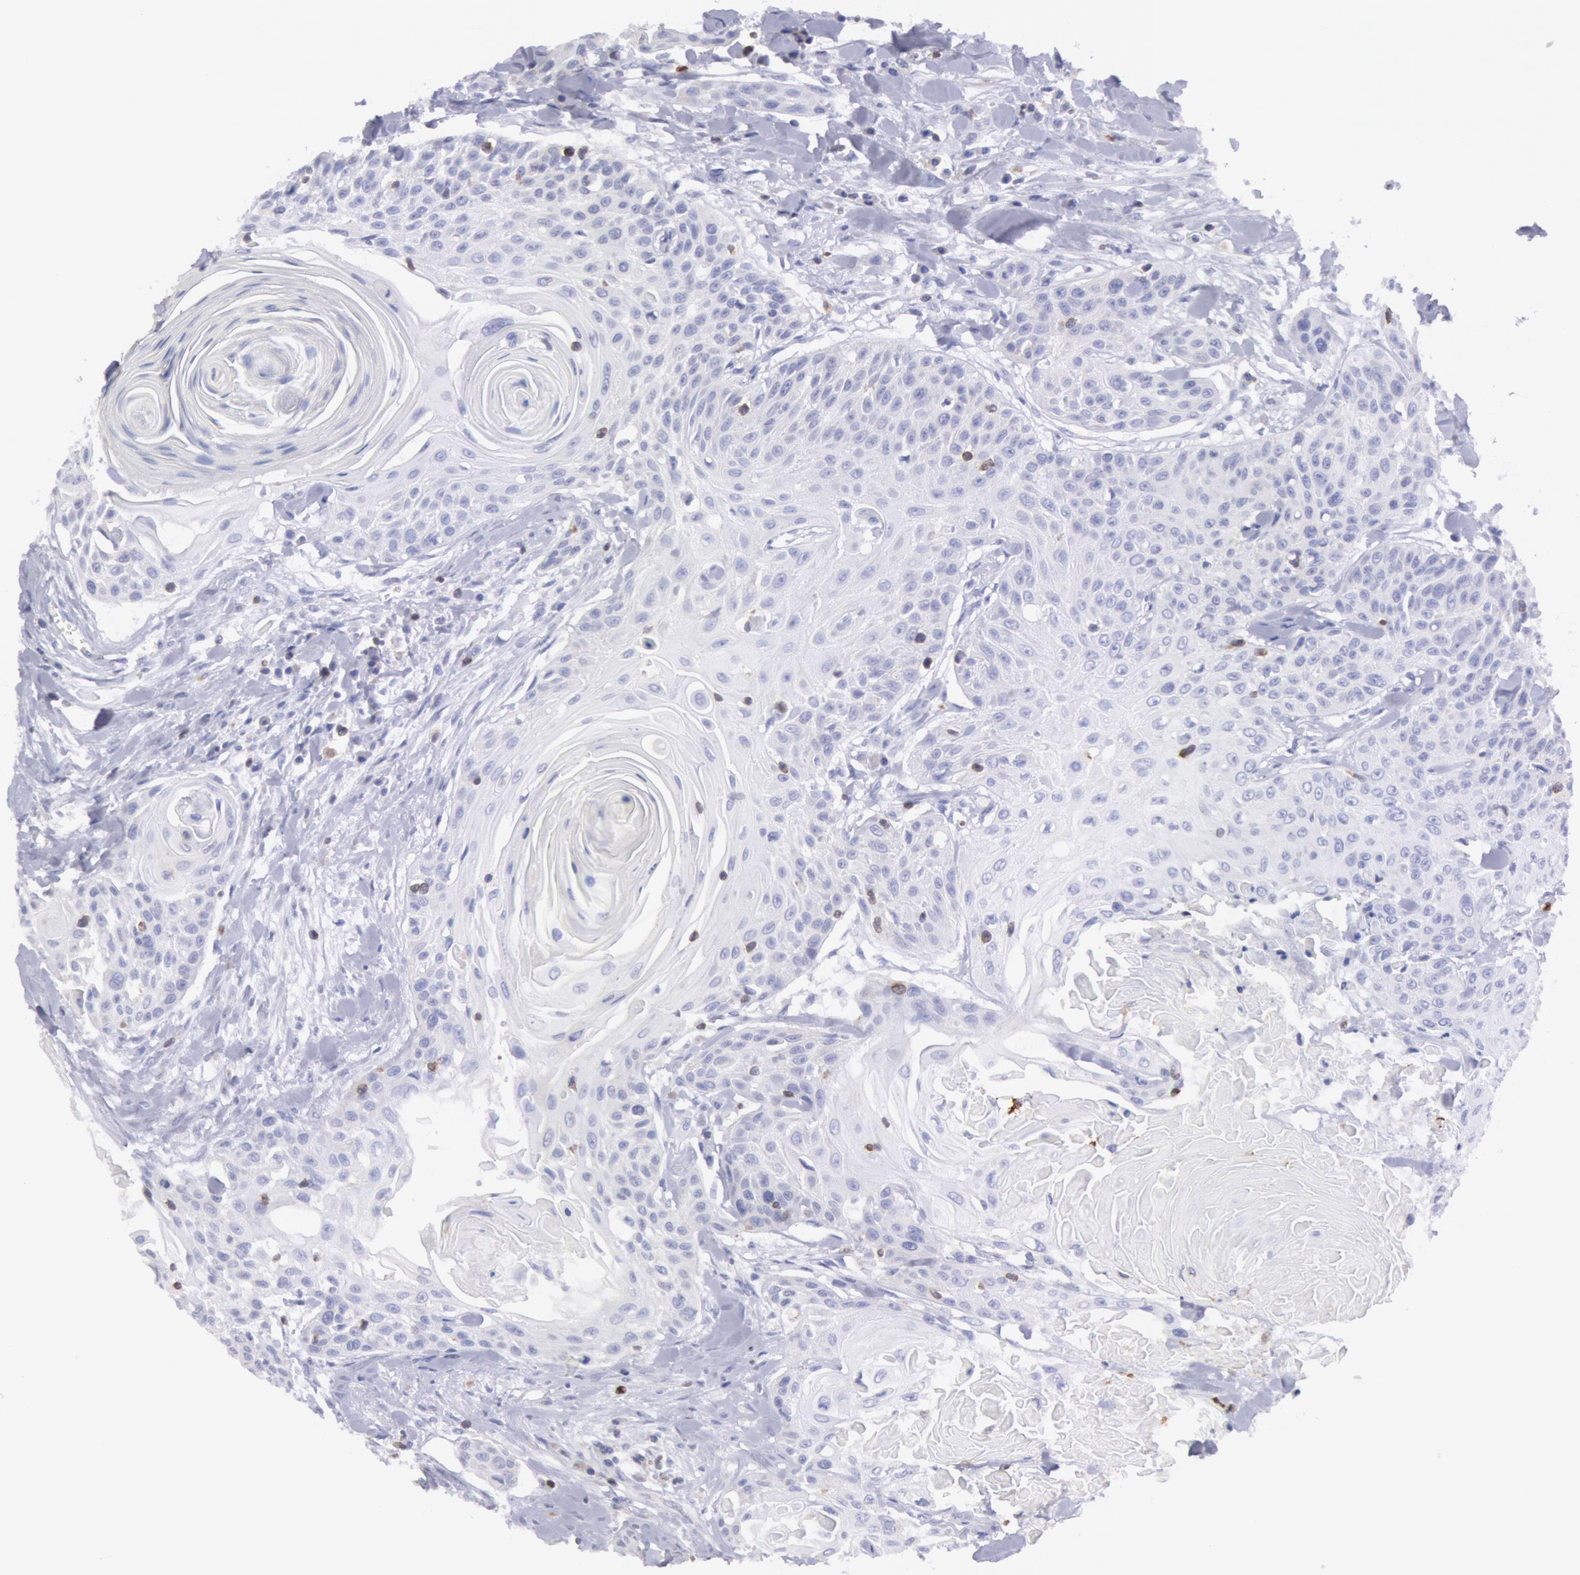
{"staining": {"intensity": "negative", "quantity": "none", "location": "none"}, "tissue": "head and neck cancer", "cell_type": "Tumor cells", "image_type": "cancer", "snomed": [{"axis": "morphology", "description": "Squamous cell carcinoma, NOS"}, {"axis": "morphology", "description": "Squamous cell carcinoma, metastatic, NOS"}, {"axis": "topography", "description": "Lymph node"}, {"axis": "topography", "description": "Salivary gland"}, {"axis": "topography", "description": "Head-Neck"}], "caption": "The image exhibits no significant positivity in tumor cells of squamous cell carcinoma (head and neck). Nuclei are stained in blue.", "gene": "RAB27A", "patient": {"sex": "female", "age": 74}}